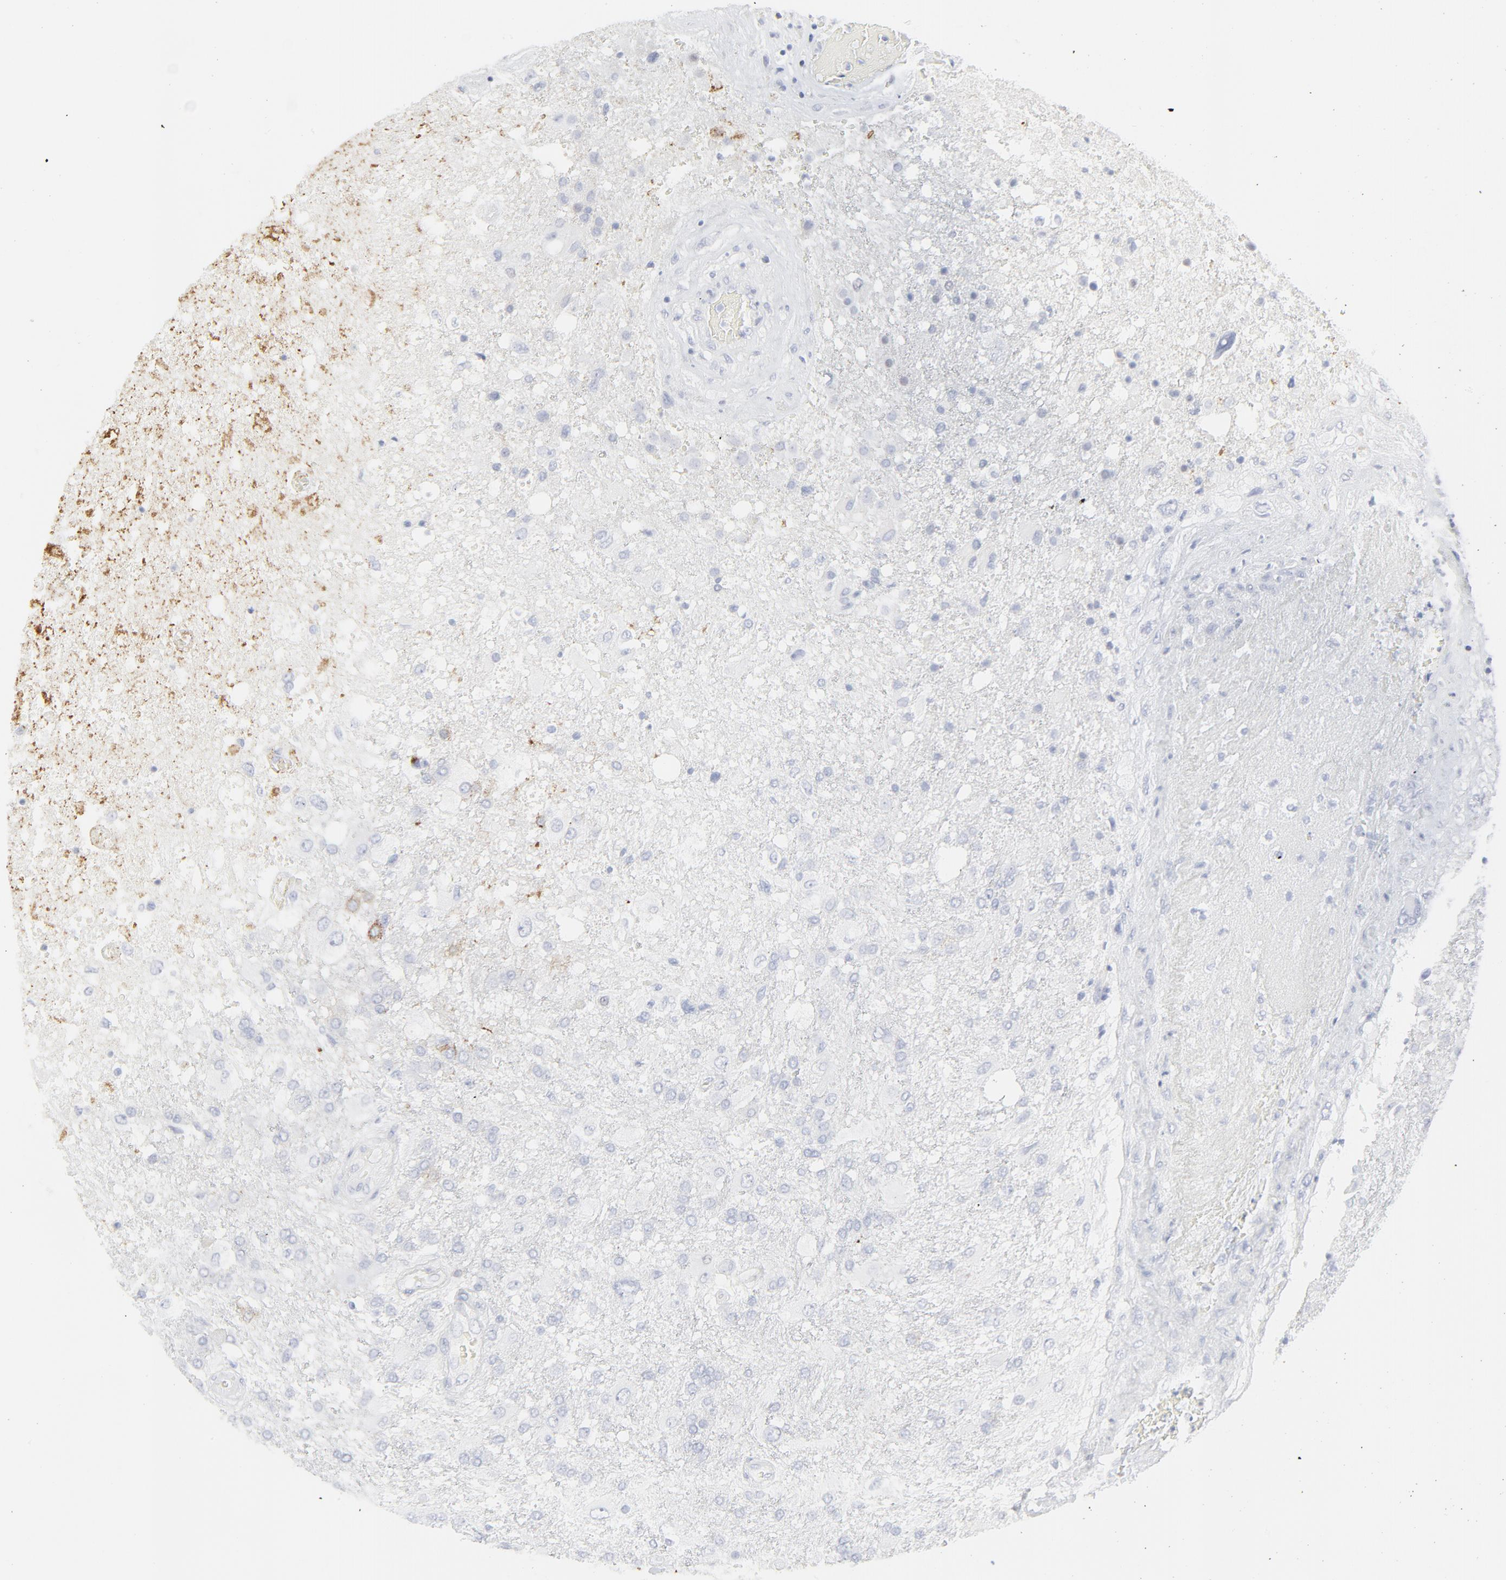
{"staining": {"intensity": "negative", "quantity": "none", "location": "none"}, "tissue": "glioma", "cell_type": "Tumor cells", "image_type": "cancer", "snomed": [{"axis": "morphology", "description": "Glioma, malignant, High grade"}, {"axis": "topography", "description": "Cerebral cortex"}], "caption": "Immunohistochemistry (IHC) micrograph of neoplastic tissue: malignant glioma (high-grade) stained with DAB (3,3'-diaminobenzidine) displays no significant protein expression in tumor cells.", "gene": "CCR7", "patient": {"sex": "male", "age": 79}}